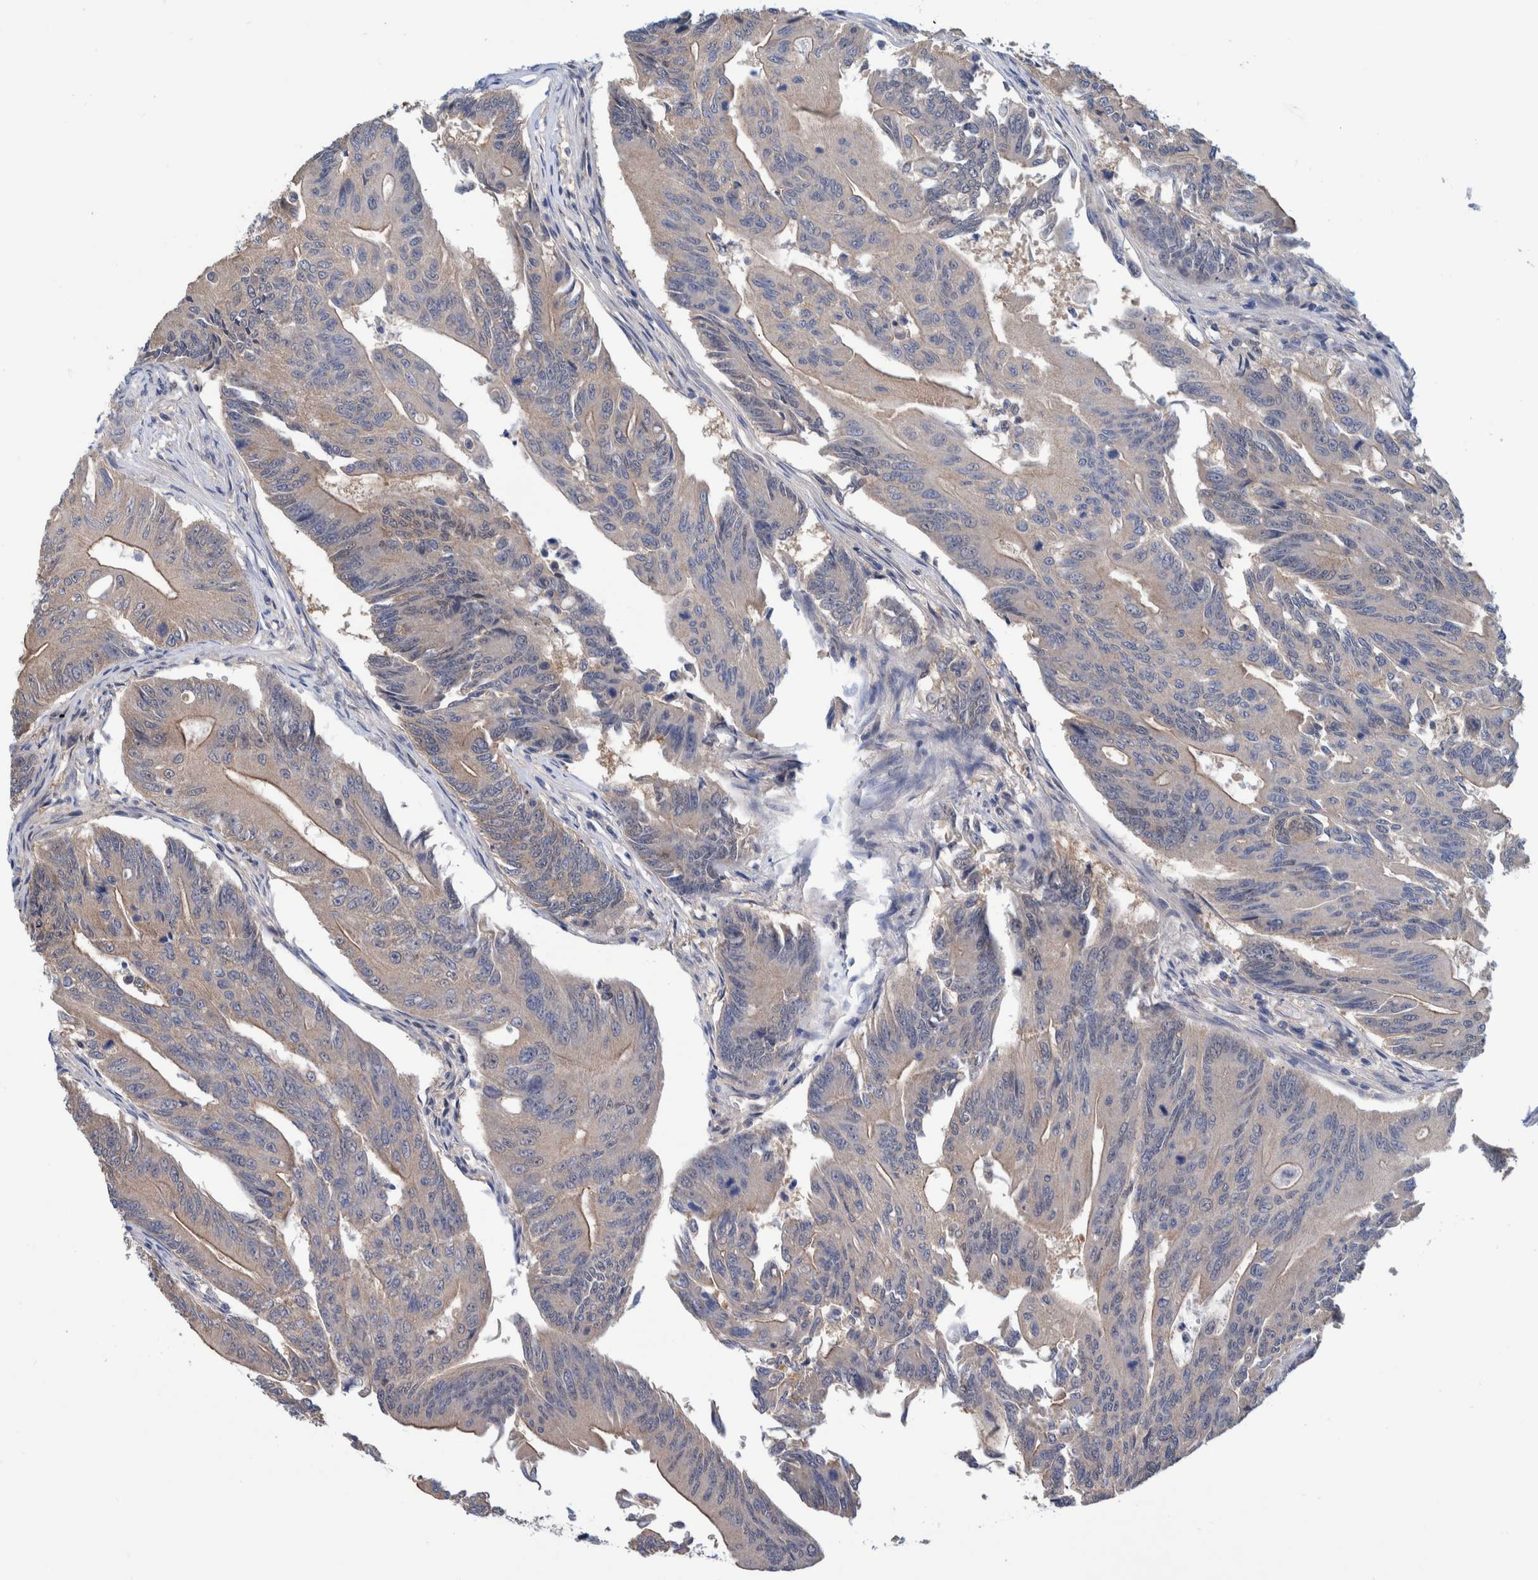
{"staining": {"intensity": "negative", "quantity": "none", "location": "none"}, "tissue": "colorectal cancer", "cell_type": "Tumor cells", "image_type": "cancer", "snomed": [{"axis": "morphology", "description": "Adenoma, NOS"}, {"axis": "morphology", "description": "Adenocarcinoma, NOS"}, {"axis": "topography", "description": "Colon"}], "caption": "A photomicrograph of human colorectal cancer is negative for staining in tumor cells.", "gene": "PFAS", "patient": {"sex": "male", "age": 79}}